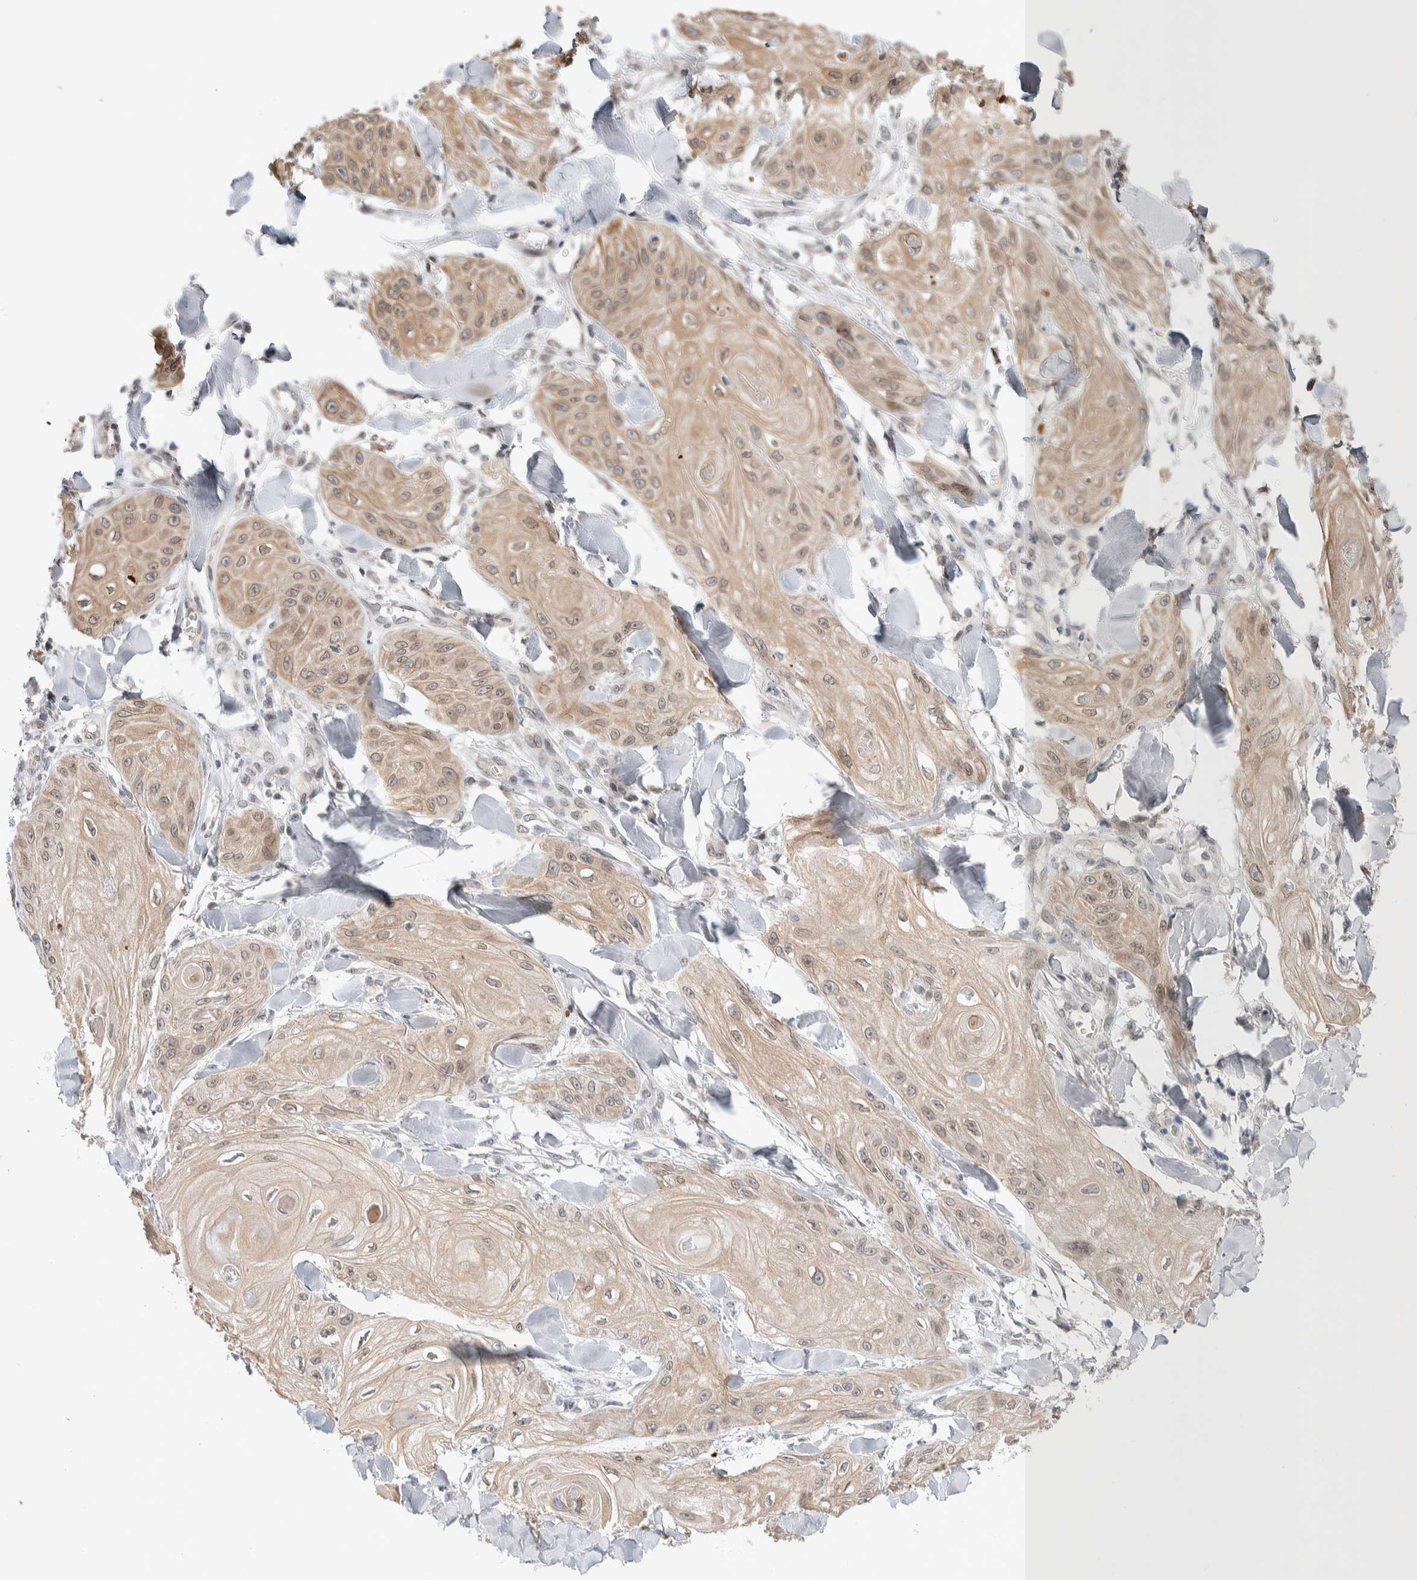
{"staining": {"intensity": "weak", "quantity": ">75%", "location": "cytoplasmic/membranous,nuclear"}, "tissue": "skin cancer", "cell_type": "Tumor cells", "image_type": "cancer", "snomed": [{"axis": "morphology", "description": "Squamous cell carcinoma, NOS"}, {"axis": "topography", "description": "Skin"}], "caption": "Squamous cell carcinoma (skin) tissue reveals weak cytoplasmic/membranous and nuclear staining in about >75% of tumor cells, visualized by immunohistochemistry. The protein of interest is shown in brown color, while the nuclei are stained blue.", "gene": "CRAT", "patient": {"sex": "male", "age": 74}}